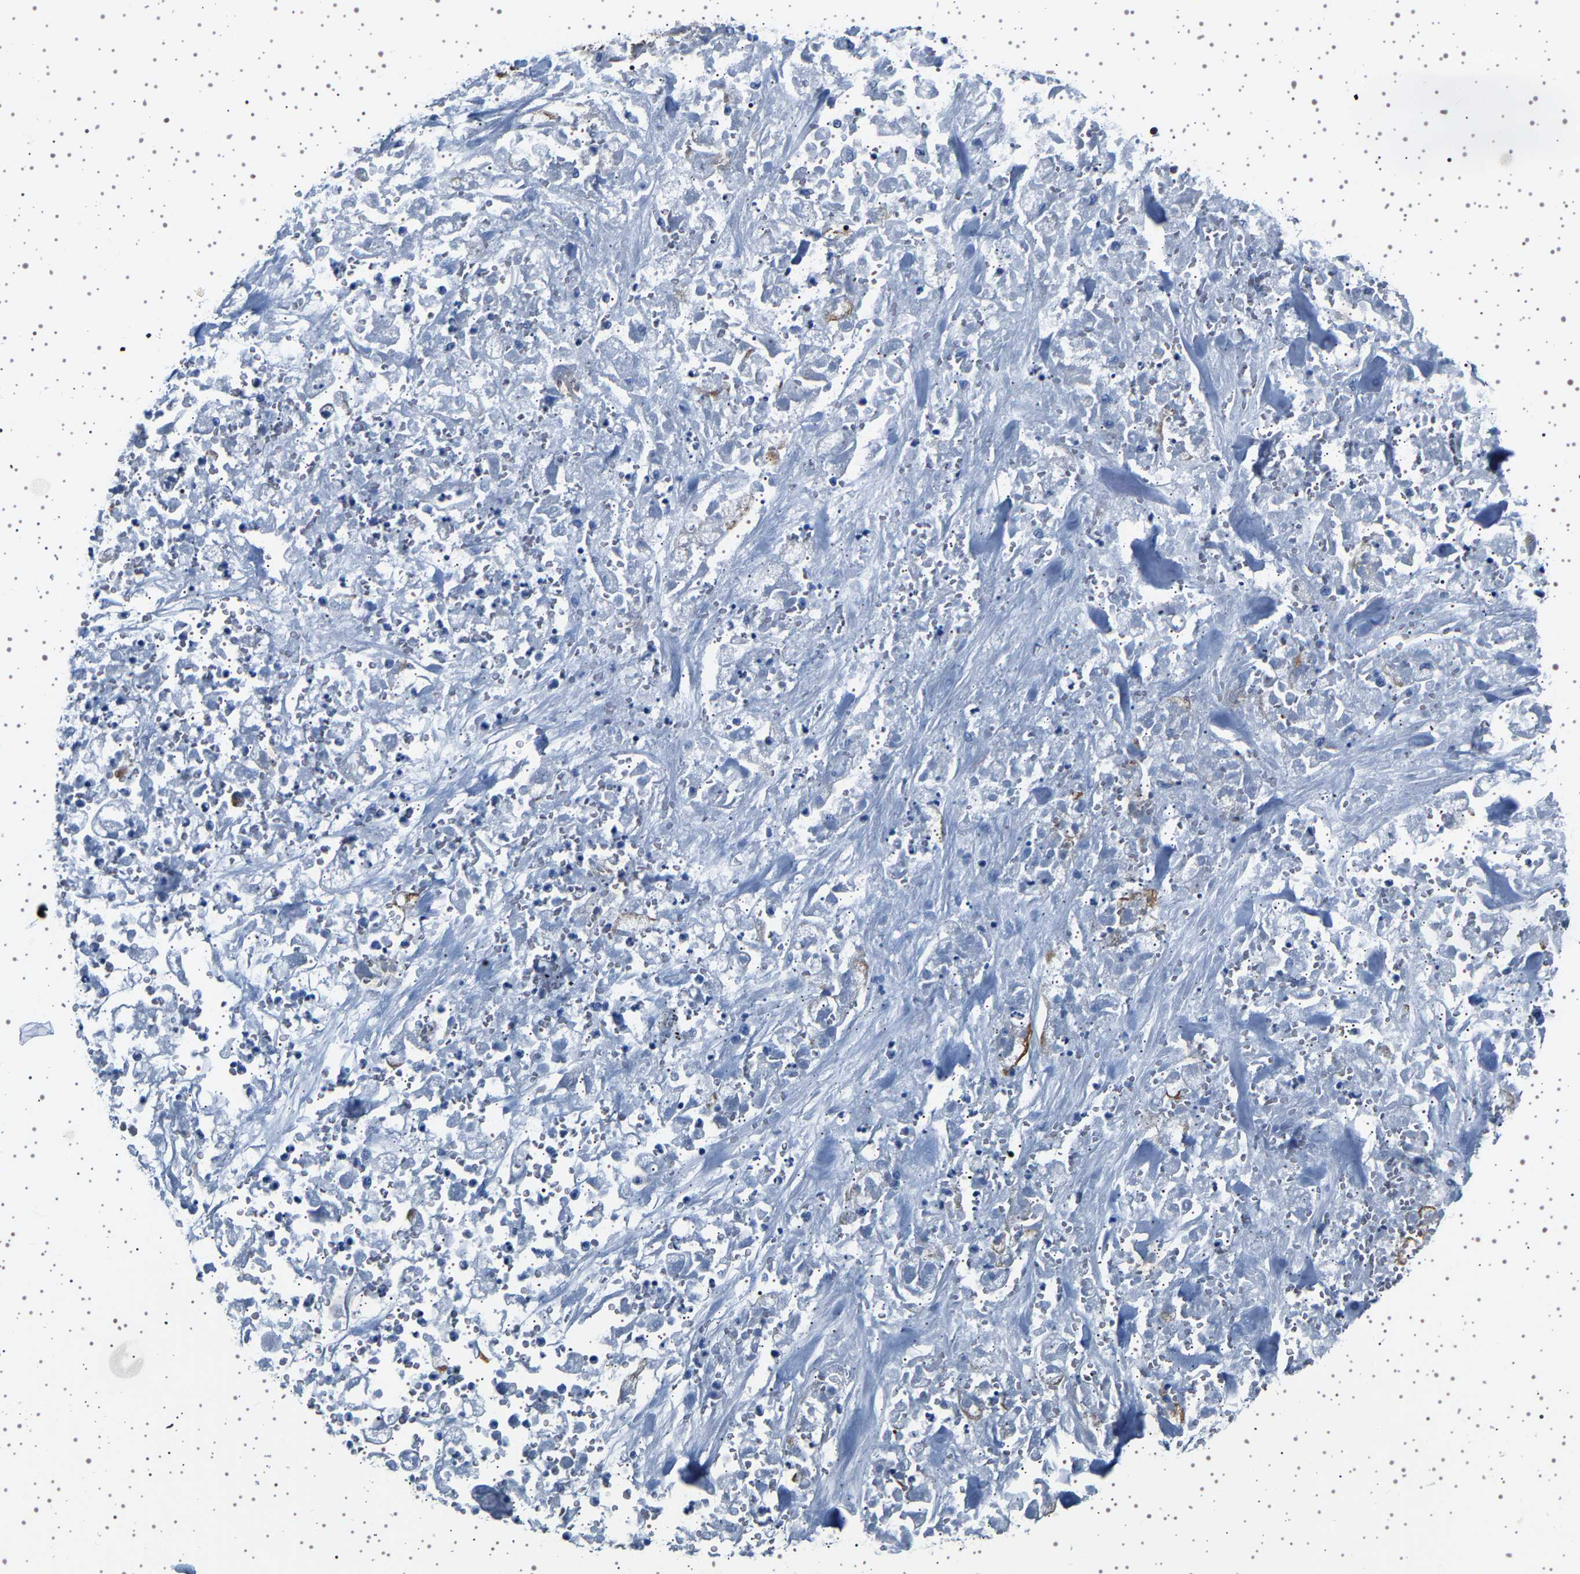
{"staining": {"intensity": "negative", "quantity": "none", "location": "none"}, "tissue": "stomach cancer", "cell_type": "Tumor cells", "image_type": "cancer", "snomed": [{"axis": "morphology", "description": "Adenocarcinoma, NOS"}, {"axis": "topography", "description": "Stomach"}], "caption": "A high-resolution photomicrograph shows immunohistochemistry staining of adenocarcinoma (stomach), which shows no significant positivity in tumor cells. Brightfield microscopy of immunohistochemistry (IHC) stained with DAB (3,3'-diaminobenzidine) (brown) and hematoxylin (blue), captured at high magnification.", "gene": "TFF3", "patient": {"sex": "male", "age": 62}}